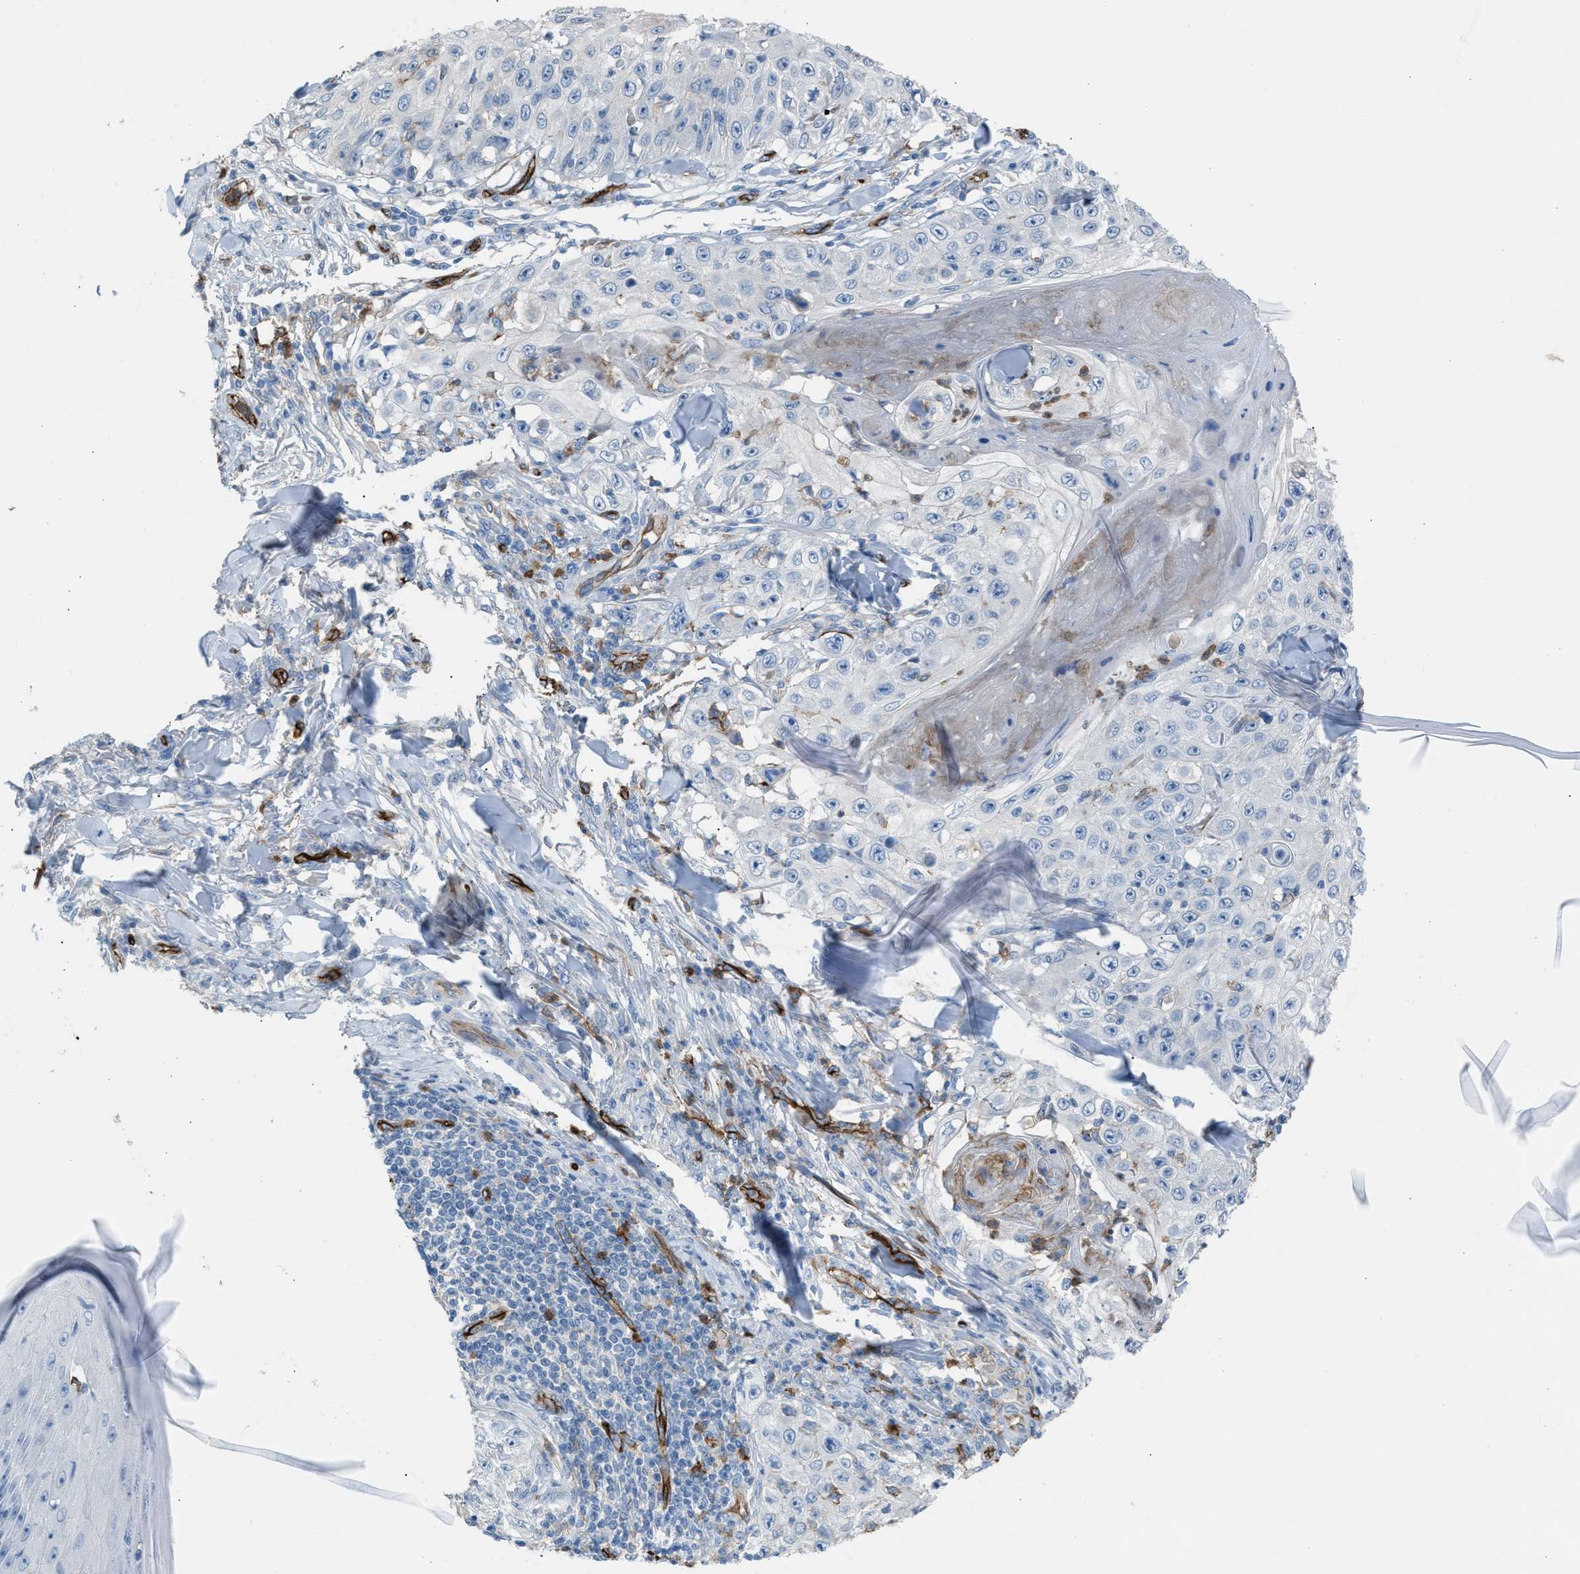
{"staining": {"intensity": "negative", "quantity": "none", "location": "none"}, "tissue": "skin cancer", "cell_type": "Tumor cells", "image_type": "cancer", "snomed": [{"axis": "morphology", "description": "Squamous cell carcinoma, NOS"}, {"axis": "topography", "description": "Skin"}], "caption": "Immunohistochemical staining of skin squamous cell carcinoma displays no significant positivity in tumor cells.", "gene": "DYSF", "patient": {"sex": "male", "age": 86}}